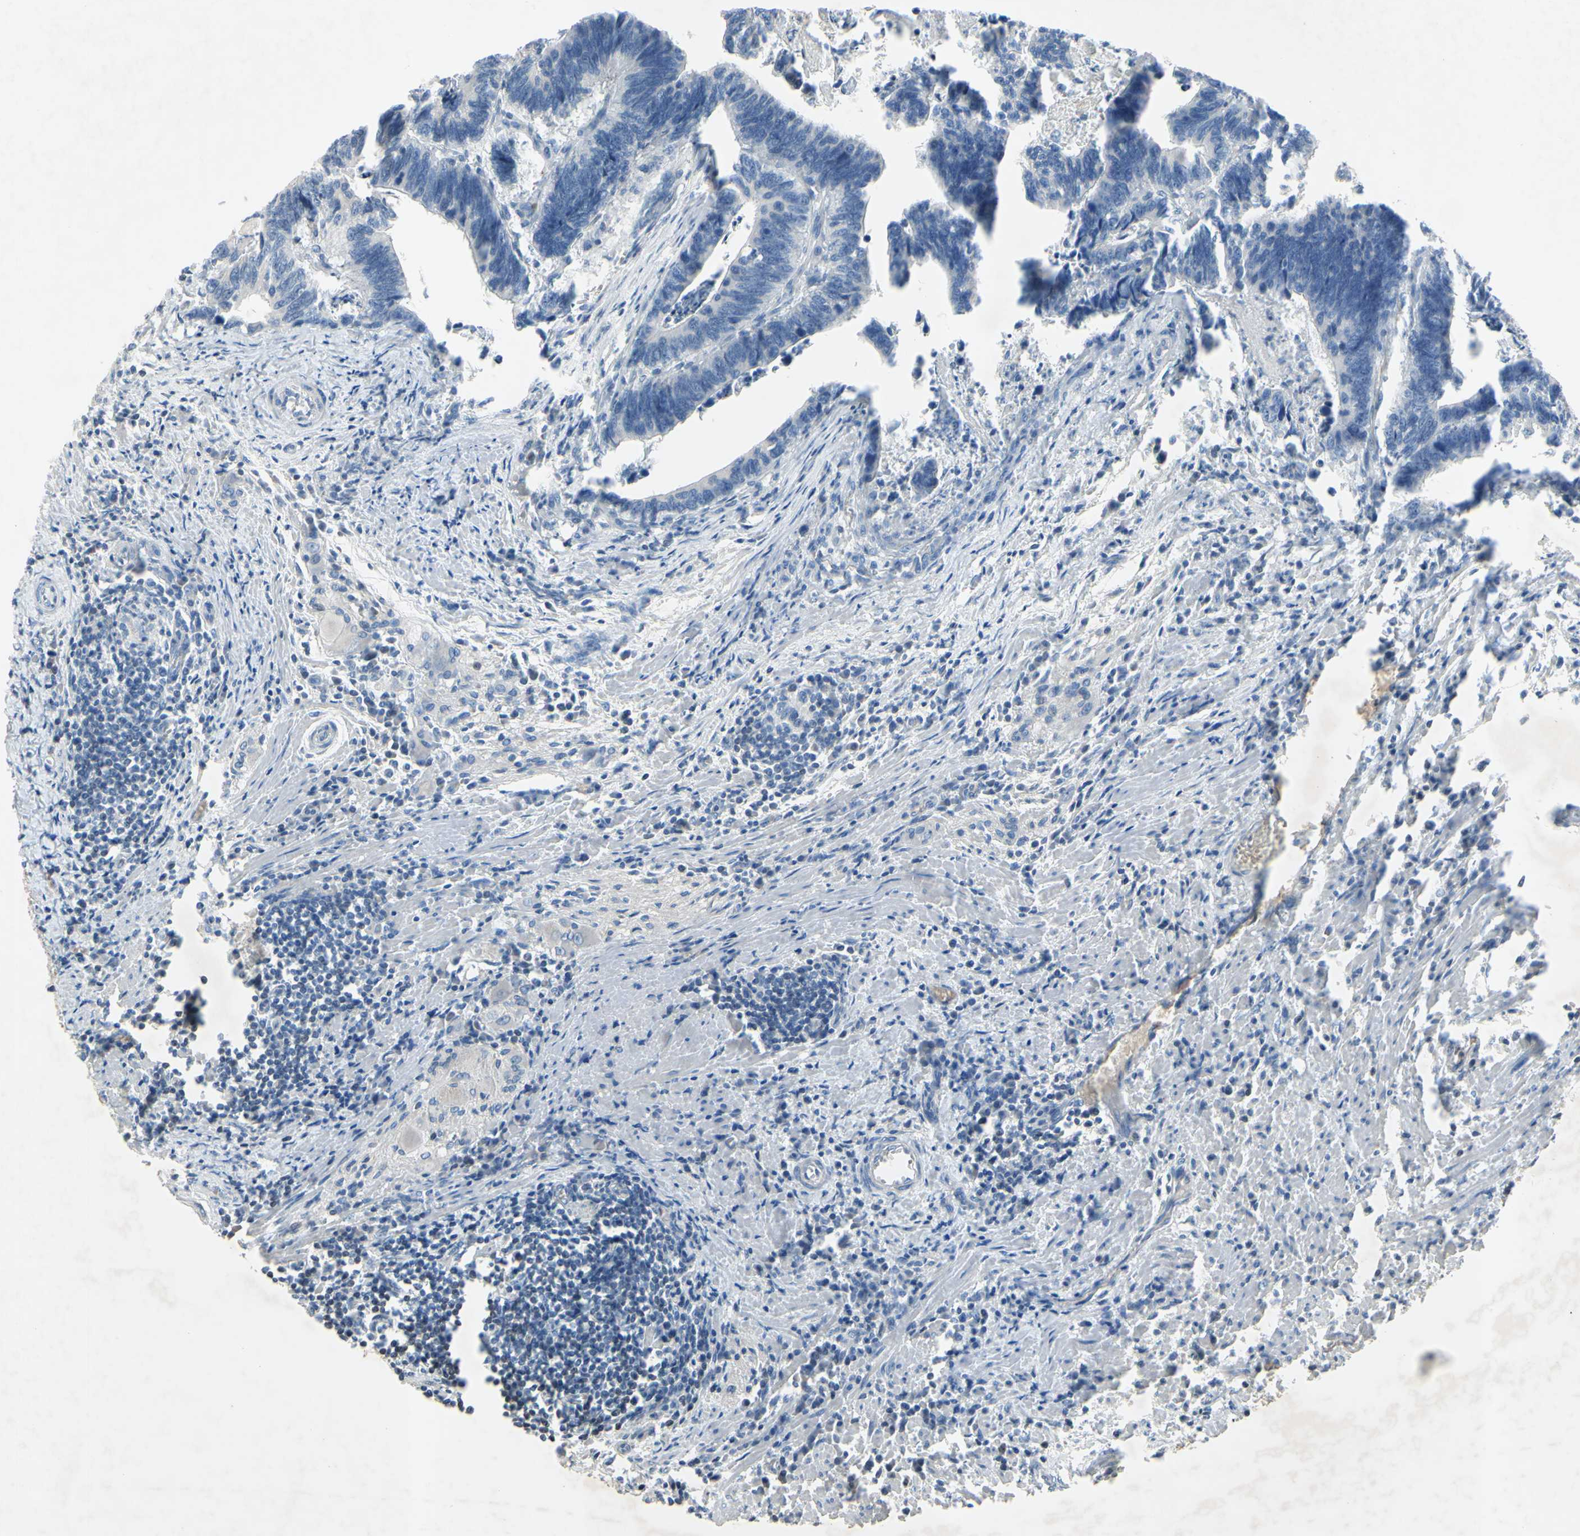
{"staining": {"intensity": "negative", "quantity": "none", "location": "none"}, "tissue": "colorectal cancer", "cell_type": "Tumor cells", "image_type": "cancer", "snomed": [{"axis": "morphology", "description": "Adenocarcinoma, NOS"}, {"axis": "topography", "description": "Colon"}], "caption": "A high-resolution histopathology image shows immunohistochemistry staining of colorectal cancer (adenocarcinoma), which shows no significant expression in tumor cells. The staining is performed using DAB (3,3'-diaminobenzidine) brown chromogen with nuclei counter-stained in using hematoxylin.", "gene": "ARG1", "patient": {"sex": "male", "age": 72}}